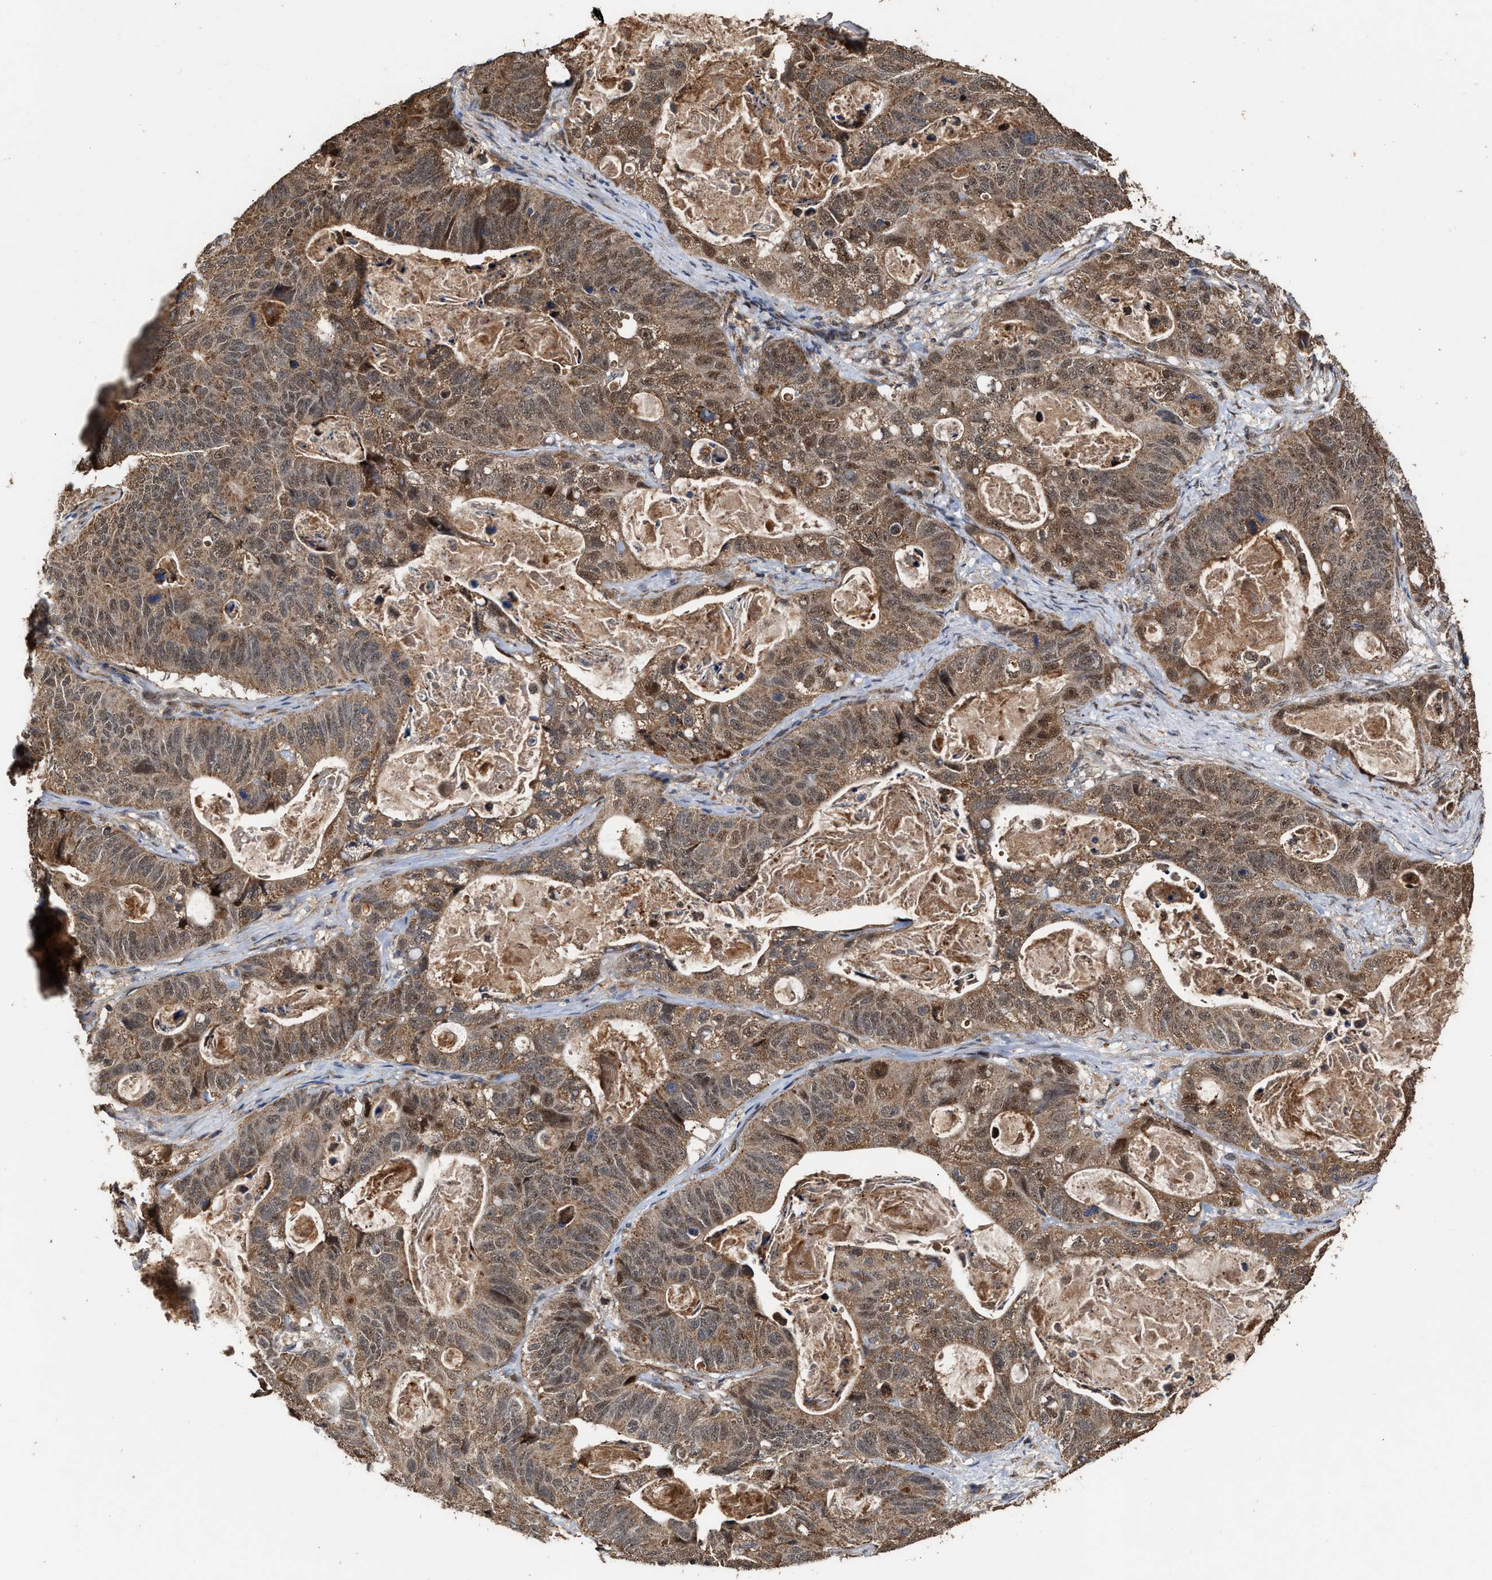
{"staining": {"intensity": "moderate", "quantity": ">75%", "location": "cytoplasmic/membranous,nuclear"}, "tissue": "stomach cancer", "cell_type": "Tumor cells", "image_type": "cancer", "snomed": [{"axis": "morphology", "description": "Normal tissue, NOS"}, {"axis": "morphology", "description": "Adenocarcinoma, NOS"}, {"axis": "topography", "description": "Stomach"}], "caption": "Immunohistochemical staining of stomach cancer demonstrates moderate cytoplasmic/membranous and nuclear protein expression in approximately >75% of tumor cells.", "gene": "ZNHIT6", "patient": {"sex": "female", "age": 89}}